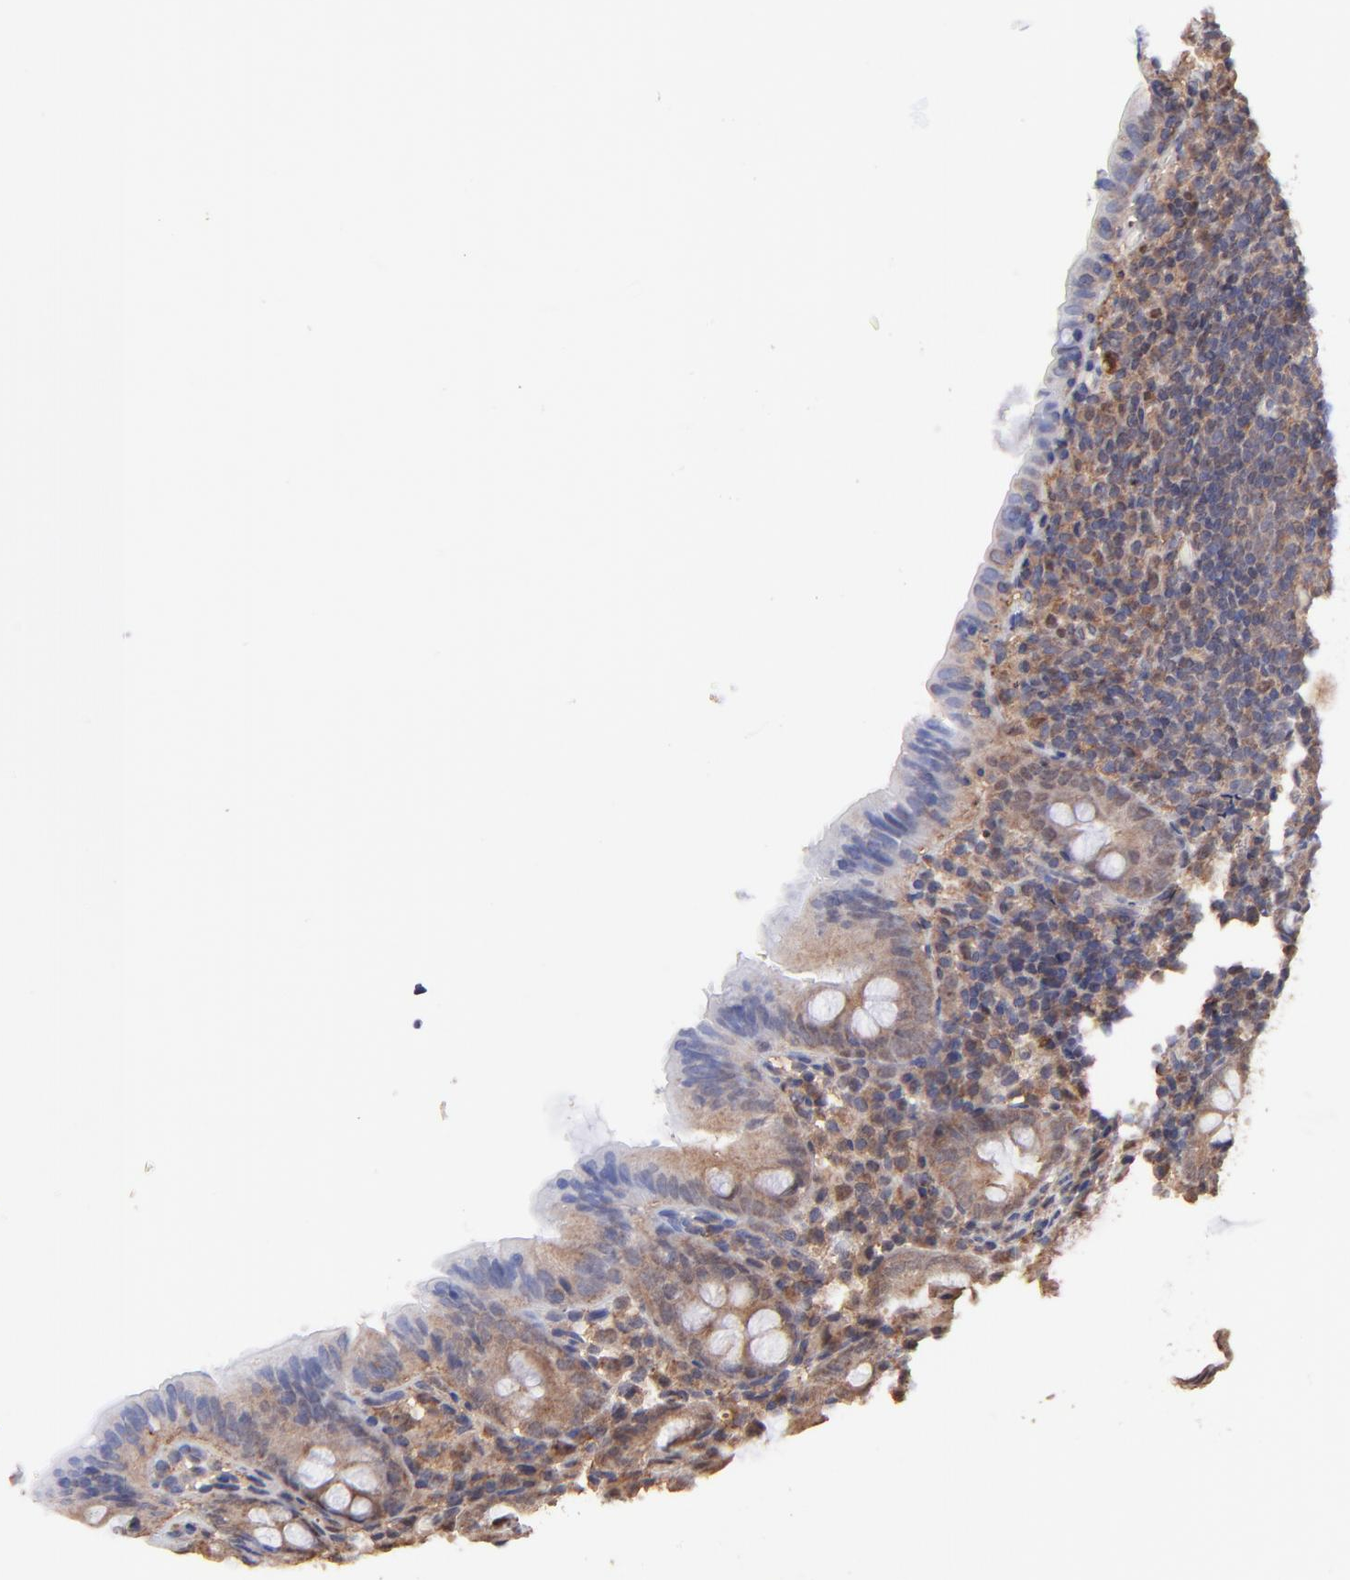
{"staining": {"intensity": "moderate", "quantity": ">75%", "location": "cytoplasmic/membranous"}, "tissue": "appendix", "cell_type": "Glandular cells", "image_type": "normal", "snomed": [{"axis": "morphology", "description": "Normal tissue, NOS"}, {"axis": "topography", "description": "Appendix"}], "caption": "The image reveals immunohistochemical staining of benign appendix. There is moderate cytoplasmic/membranous staining is appreciated in approximately >75% of glandular cells.", "gene": "PSMA6", "patient": {"sex": "female", "age": 10}}